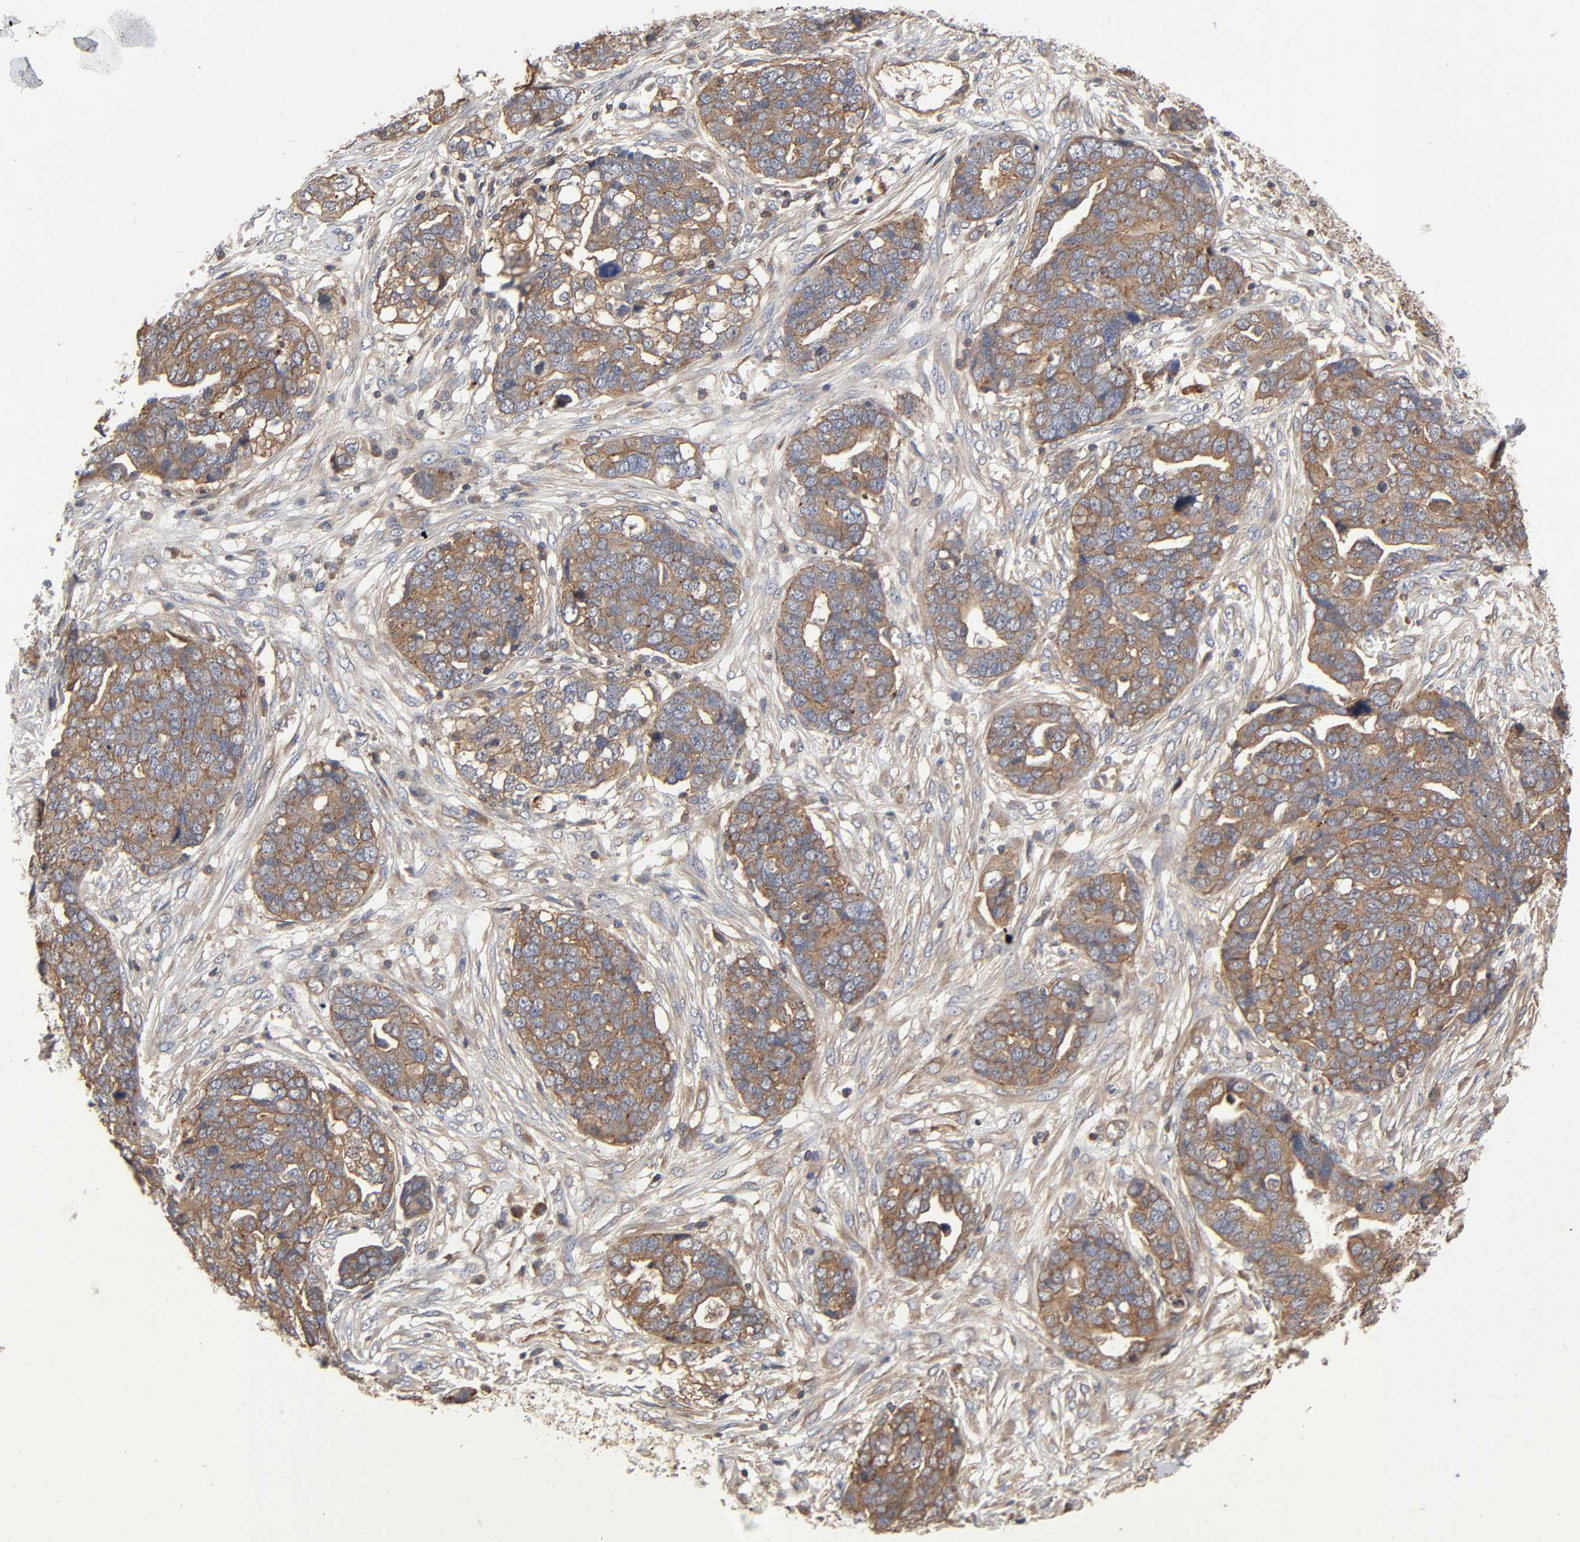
{"staining": {"intensity": "moderate", "quantity": ">75%", "location": "cytoplasmic/membranous"}, "tissue": "ovarian cancer", "cell_type": "Tumor cells", "image_type": "cancer", "snomed": [{"axis": "morphology", "description": "Normal tissue, NOS"}, {"axis": "morphology", "description": "Cystadenocarcinoma, serous, NOS"}, {"axis": "topography", "description": "Fallopian tube"}, {"axis": "topography", "description": "Ovary"}], "caption": "Tumor cells show medium levels of moderate cytoplasmic/membranous expression in approximately >75% of cells in human ovarian cancer (serous cystadenocarcinoma).", "gene": "LAMTOR2", "patient": {"sex": "female", "age": 56}}